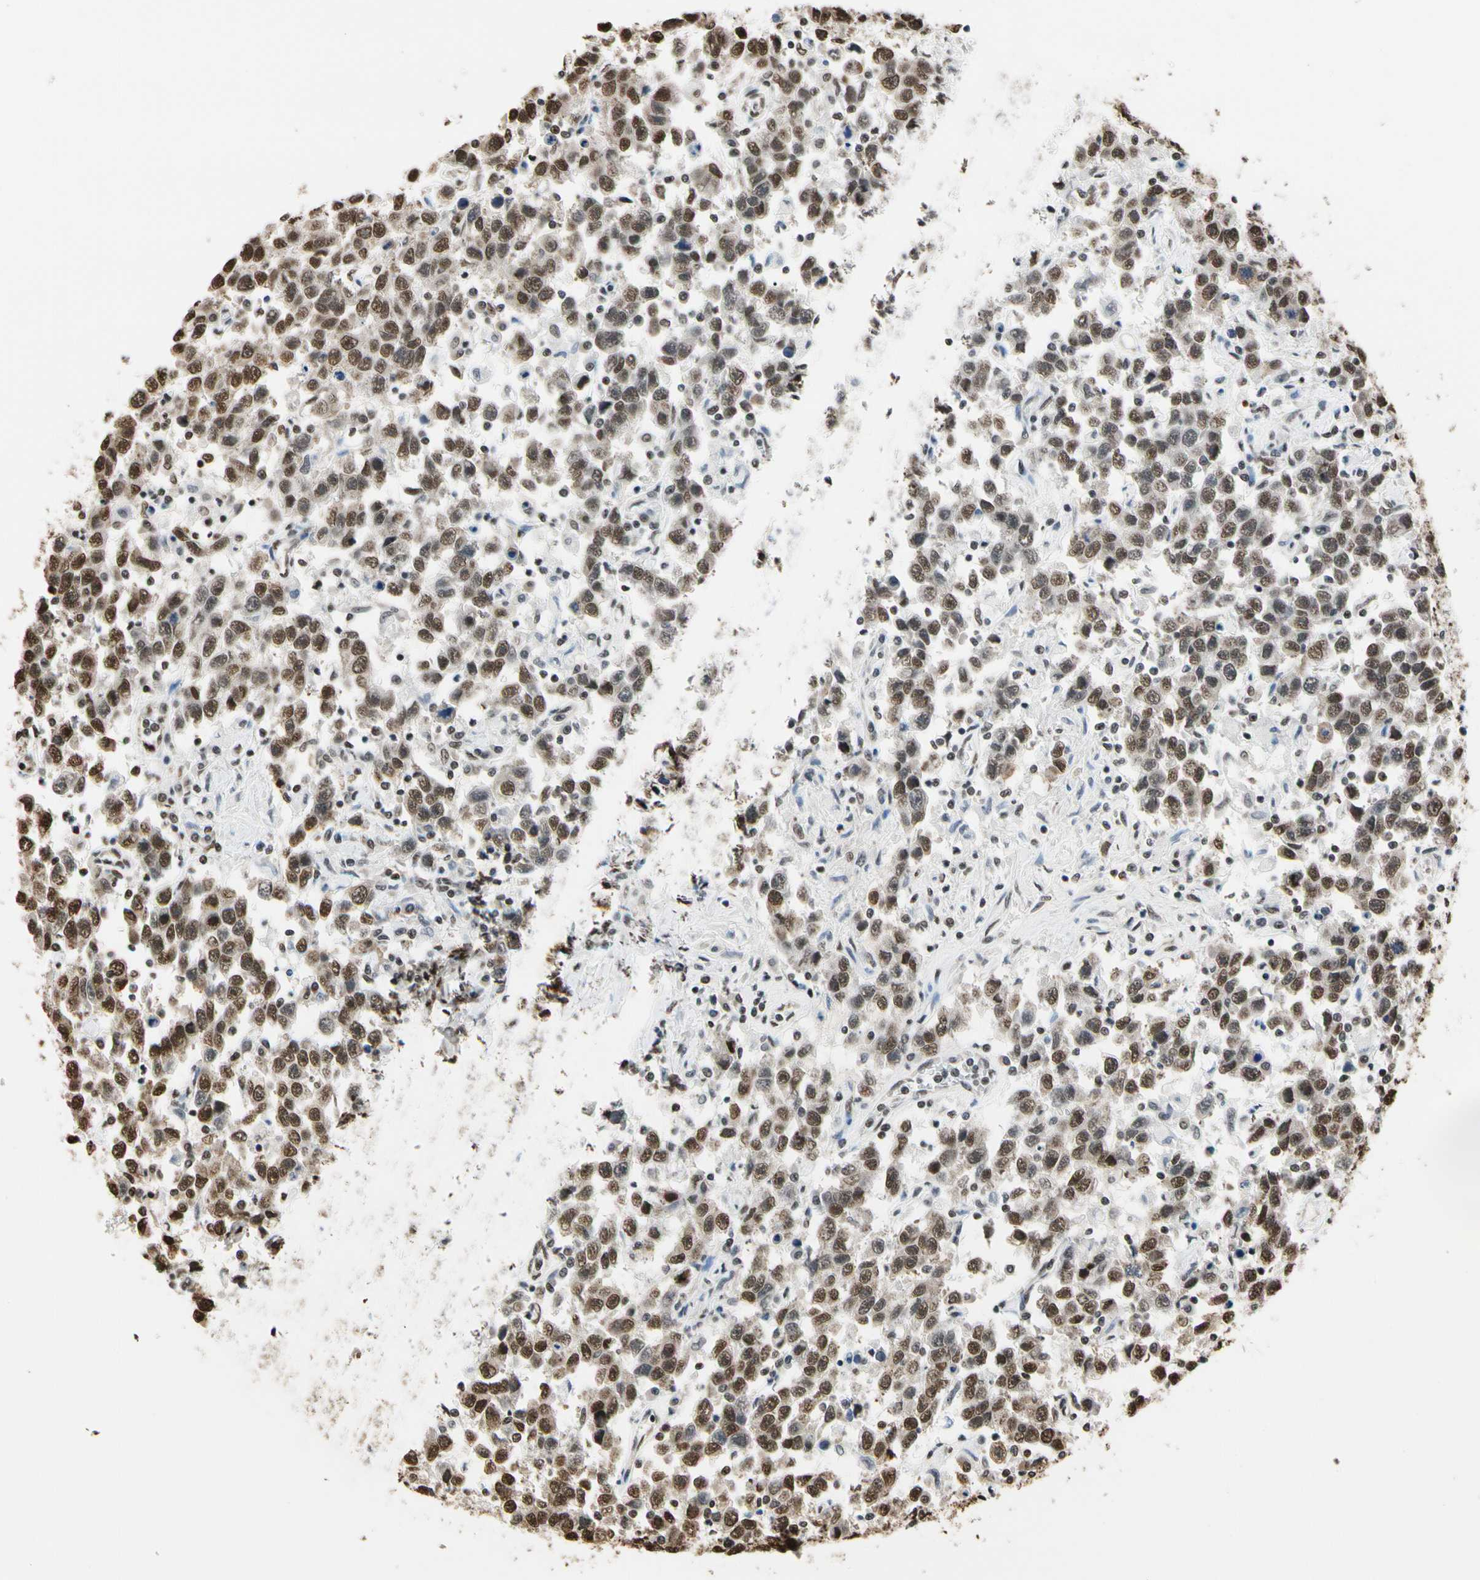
{"staining": {"intensity": "moderate", "quantity": ">75%", "location": "nuclear"}, "tissue": "testis cancer", "cell_type": "Tumor cells", "image_type": "cancer", "snomed": [{"axis": "morphology", "description": "Seminoma, NOS"}, {"axis": "topography", "description": "Testis"}], "caption": "Immunohistochemical staining of human testis cancer (seminoma) demonstrates moderate nuclear protein staining in approximately >75% of tumor cells.", "gene": "HNRNPK", "patient": {"sex": "male", "age": 41}}